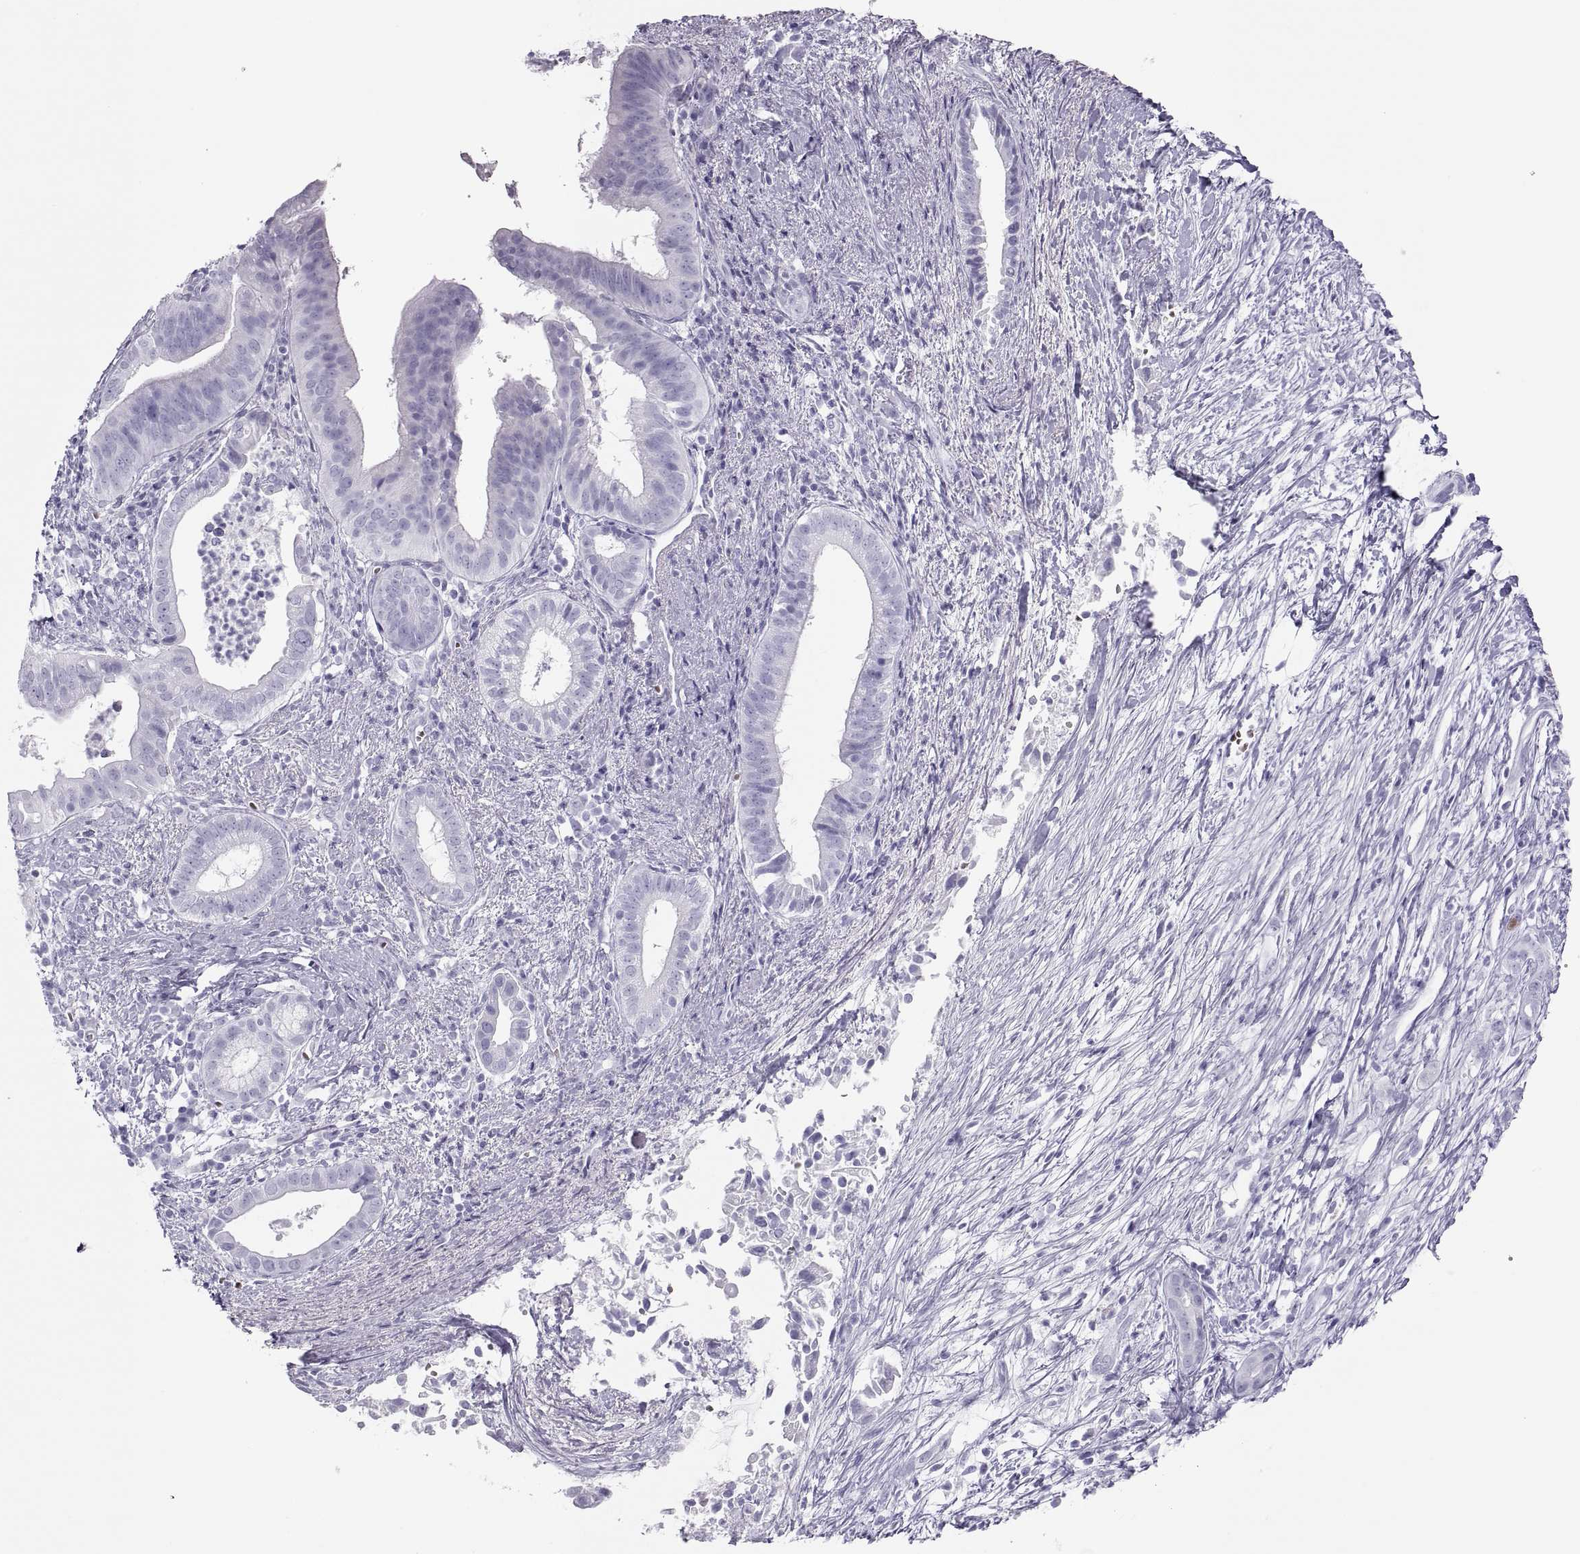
{"staining": {"intensity": "negative", "quantity": "none", "location": "none"}, "tissue": "pancreatic cancer", "cell_type": "Tumor cells", "image_type": "cancer", "snomed": [{"axis": "morphology", "description": "Adenocarcinoma, NOS"}, {"axis": "topography", "description": "Pancreas"}], "caption": "This is an immunohistochemistry histopathology image of human pancreatic adenocarcinoma. There is no staining in tumor cells.", "gene": "SEMG1", "patient": {"sex": "male", "age": 61}}